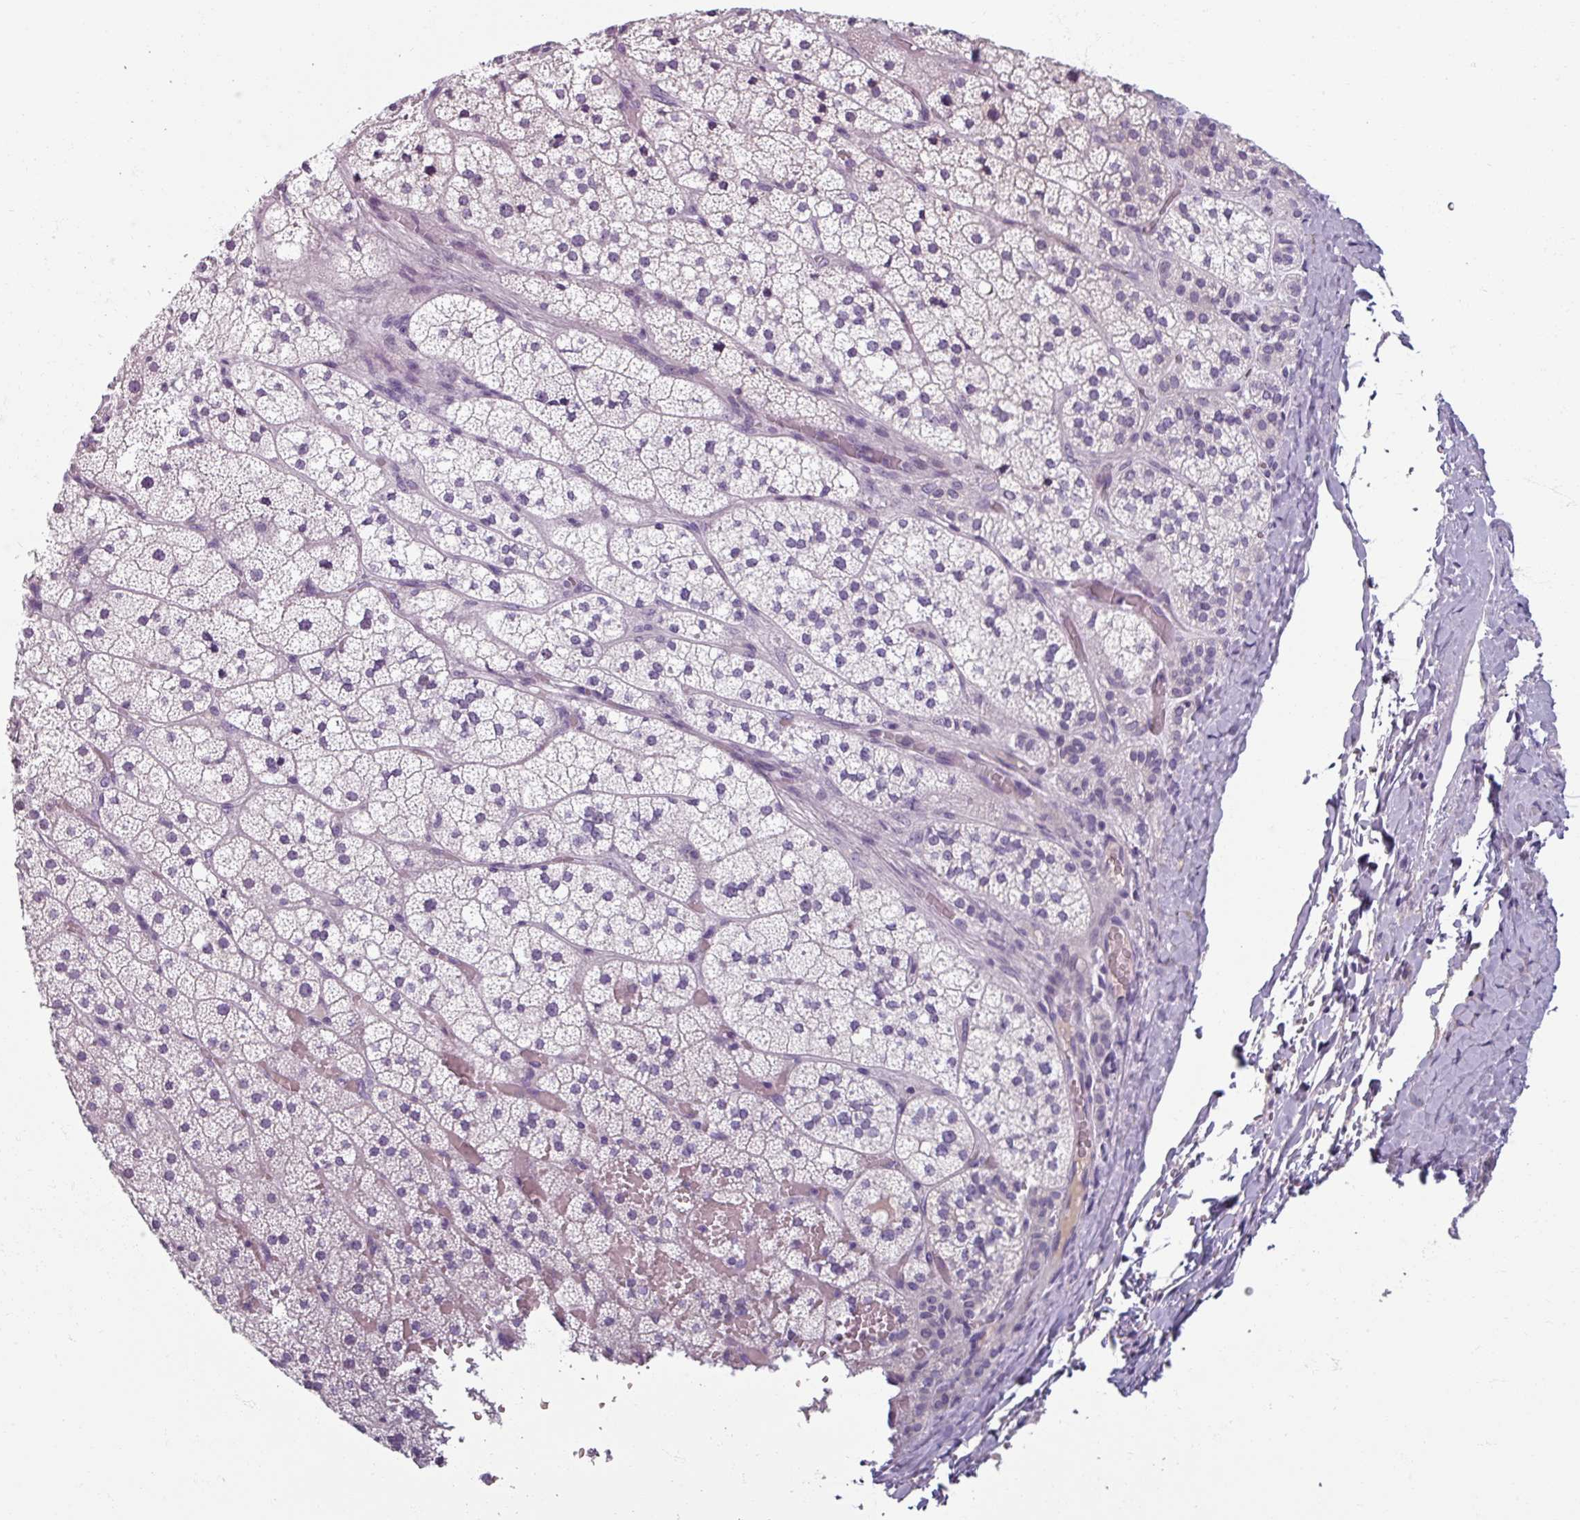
{"staining": {"intensity": "negative", "quantity": "none", "location": "none"}, "tissue": "adrenal gland", "cell_type": "Glandular cells", "image_type": "normal", "snomed": [{"axis": "morphology", "description": "Normal tissue, NOS"}, {"axis": "topography", "description": "Adrenal gland"}], "caption": "This is a photomicrograph of immunohistochemistry staining of normal adrenal gland, which shows no staining in glandular cells. (Stains: DAB (3,3'-diaminobenzidine) IHC with hematoxylin counter stain, Microscopy: brightfield microscopy at high magnification).", "gene": "SMIM11", "patient": {"sex": "male", "age": 53}}